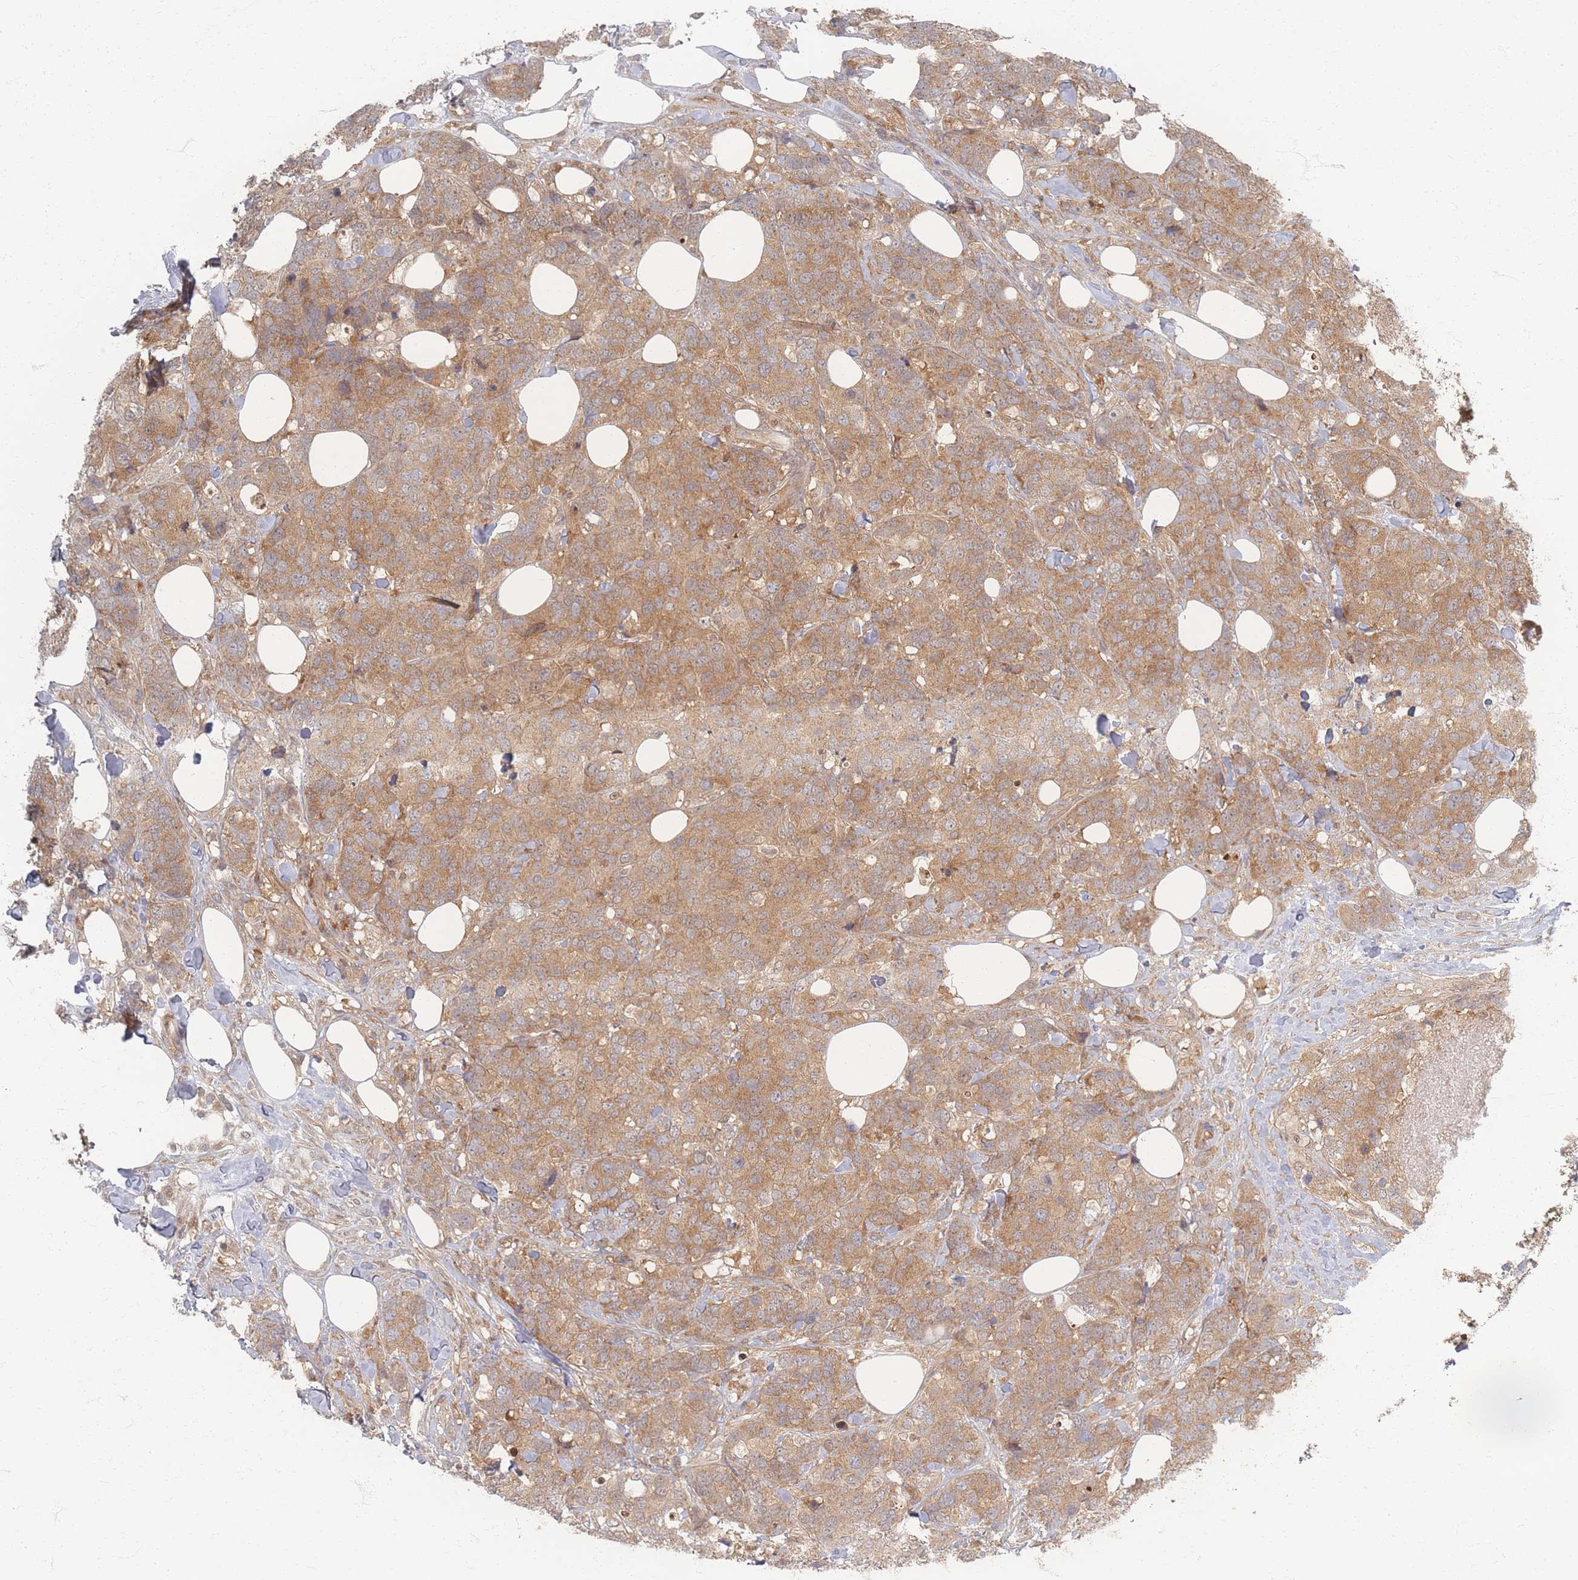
{"staining": {"intensity": "moderate", "quantity": ">75%", "location": "cytoplasmic/membranous"}, "tissue": "breast cancer", "cell_type": "Tumor cells", "image_type": "cancer", "snomed": [{"axis": "morphology", "description": "Lobular carcinoma"}, {"axis": "topography", "description": "Breast"}], "caption": "Lobular carcinoma (breast) stained with a brown dye displays moderate cytoplasmic/membranous positive staining in about >75% of tumor cells.", "gene": "PSMD9", "patient": {"sex": "female", "age": 59}}